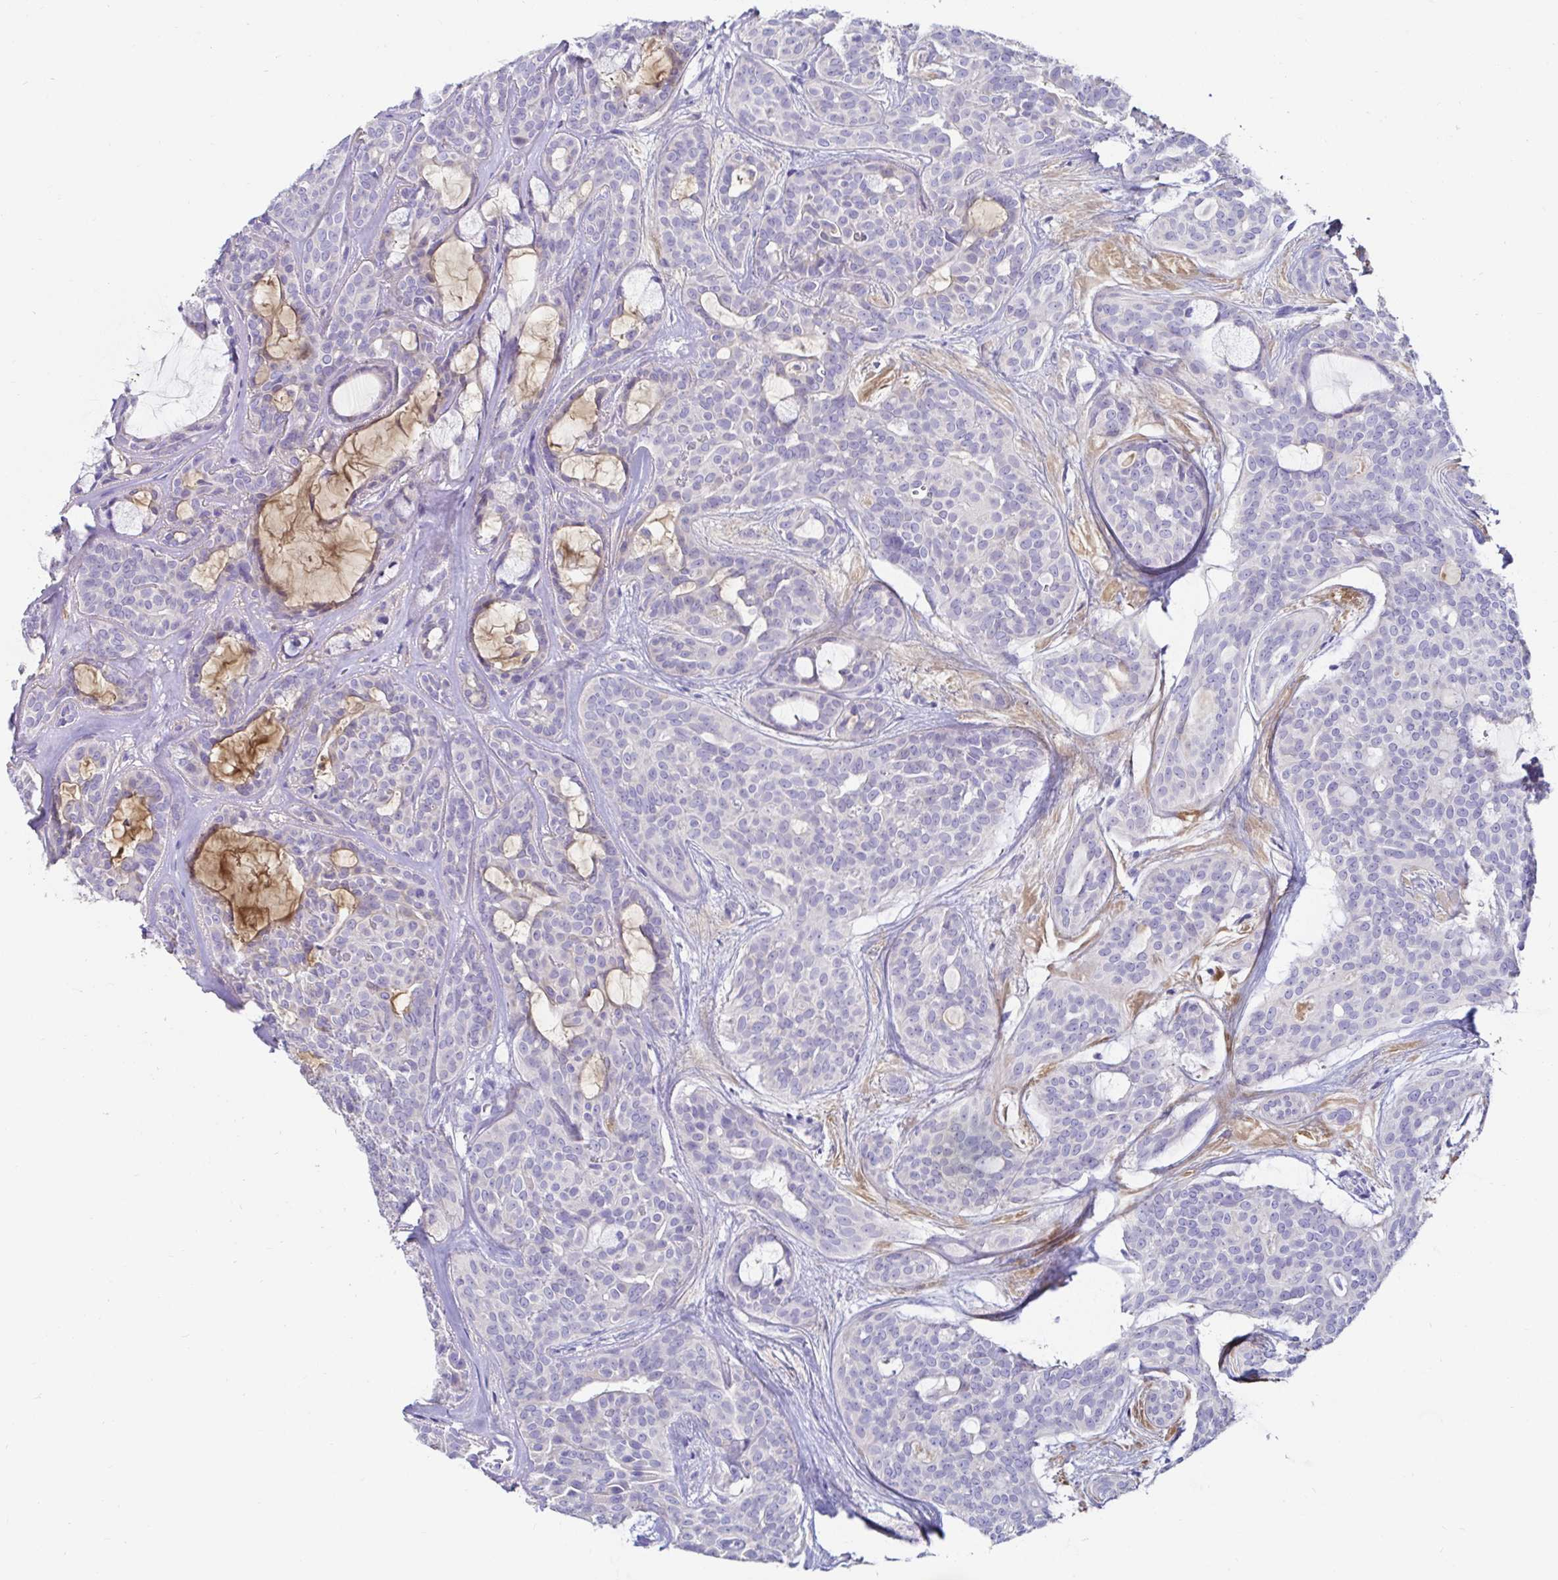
{"staining": {"intensity": "negative", "quantity": "none", "location": "none"}, "tissue": "head and neck cancer", "cell_type": "Tumor cells", "image_type": "cancer", "snomed": [{"axis": "morphology", "description": "Adenocarcinoma, NOS"}, {"axis": "topography", "description": "Head-Neck"}], "caption": "Immunohistochemistry (IHC) photomicrograph of neoplastic tissue: human head and neck cancer stained with DAB (3,3'-diaminobenzidine) shows no significant protein positivity in tumor cells.", "gene": "C4orf17", "patient": {"sex": "male", "age": 66}}